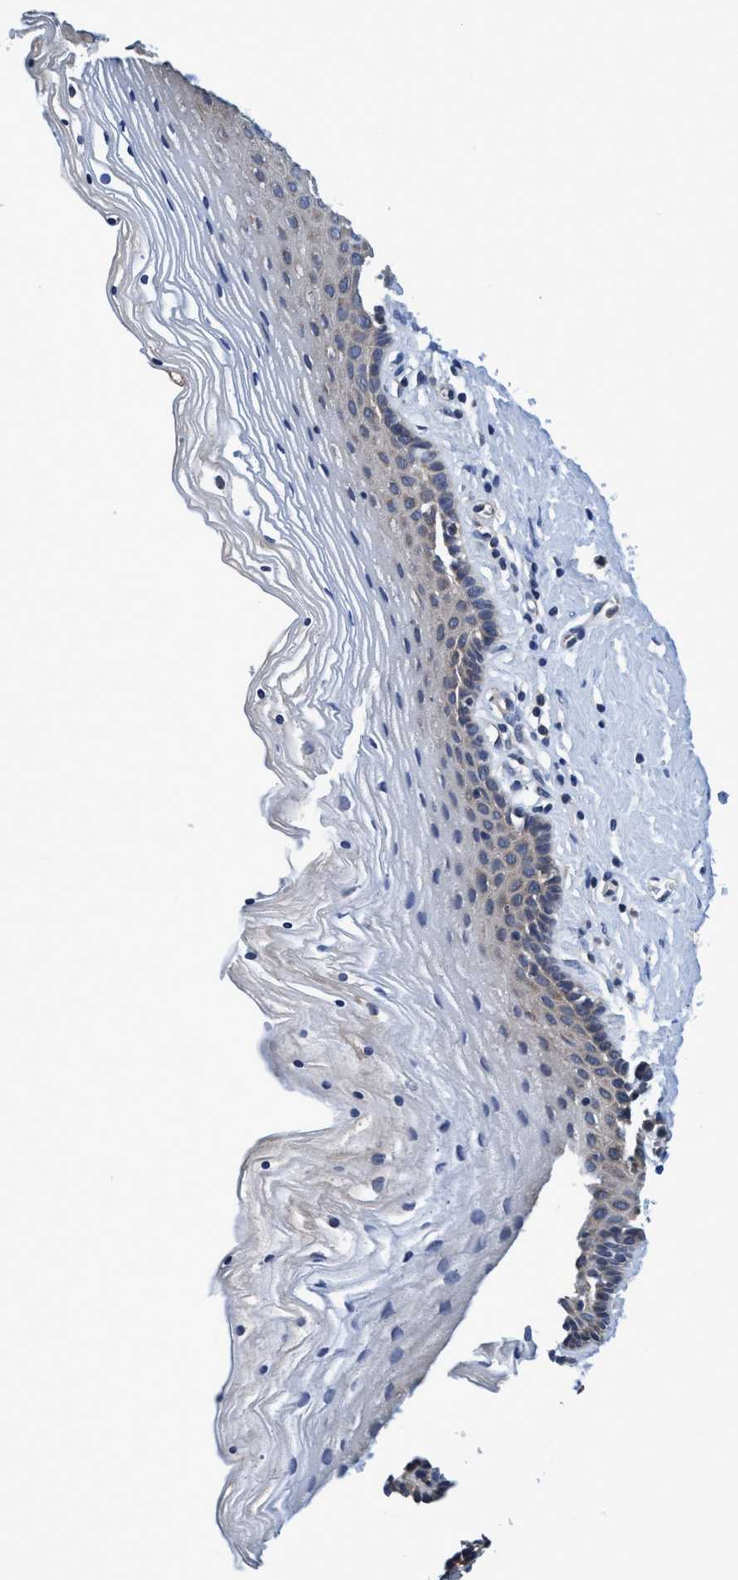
{"staining": {"intensity": "negative", "quantity": "none", "location": "none"}, "tissue": "vagina", "cell_type": "Squamous epithelial cells", "image_type": "normal", "snomed": [{"axis": "morphology", "description": "Normal tissue, NOS"}, {"axis": "topography", "description": "Vagina"}], "caption": "Immunohistochemistry (IHC) of benign human vagina shows no staining in squamous epithelial cells.", "gene": "CALCOCO2", "patient": {"sex": "female", "age": 32}}